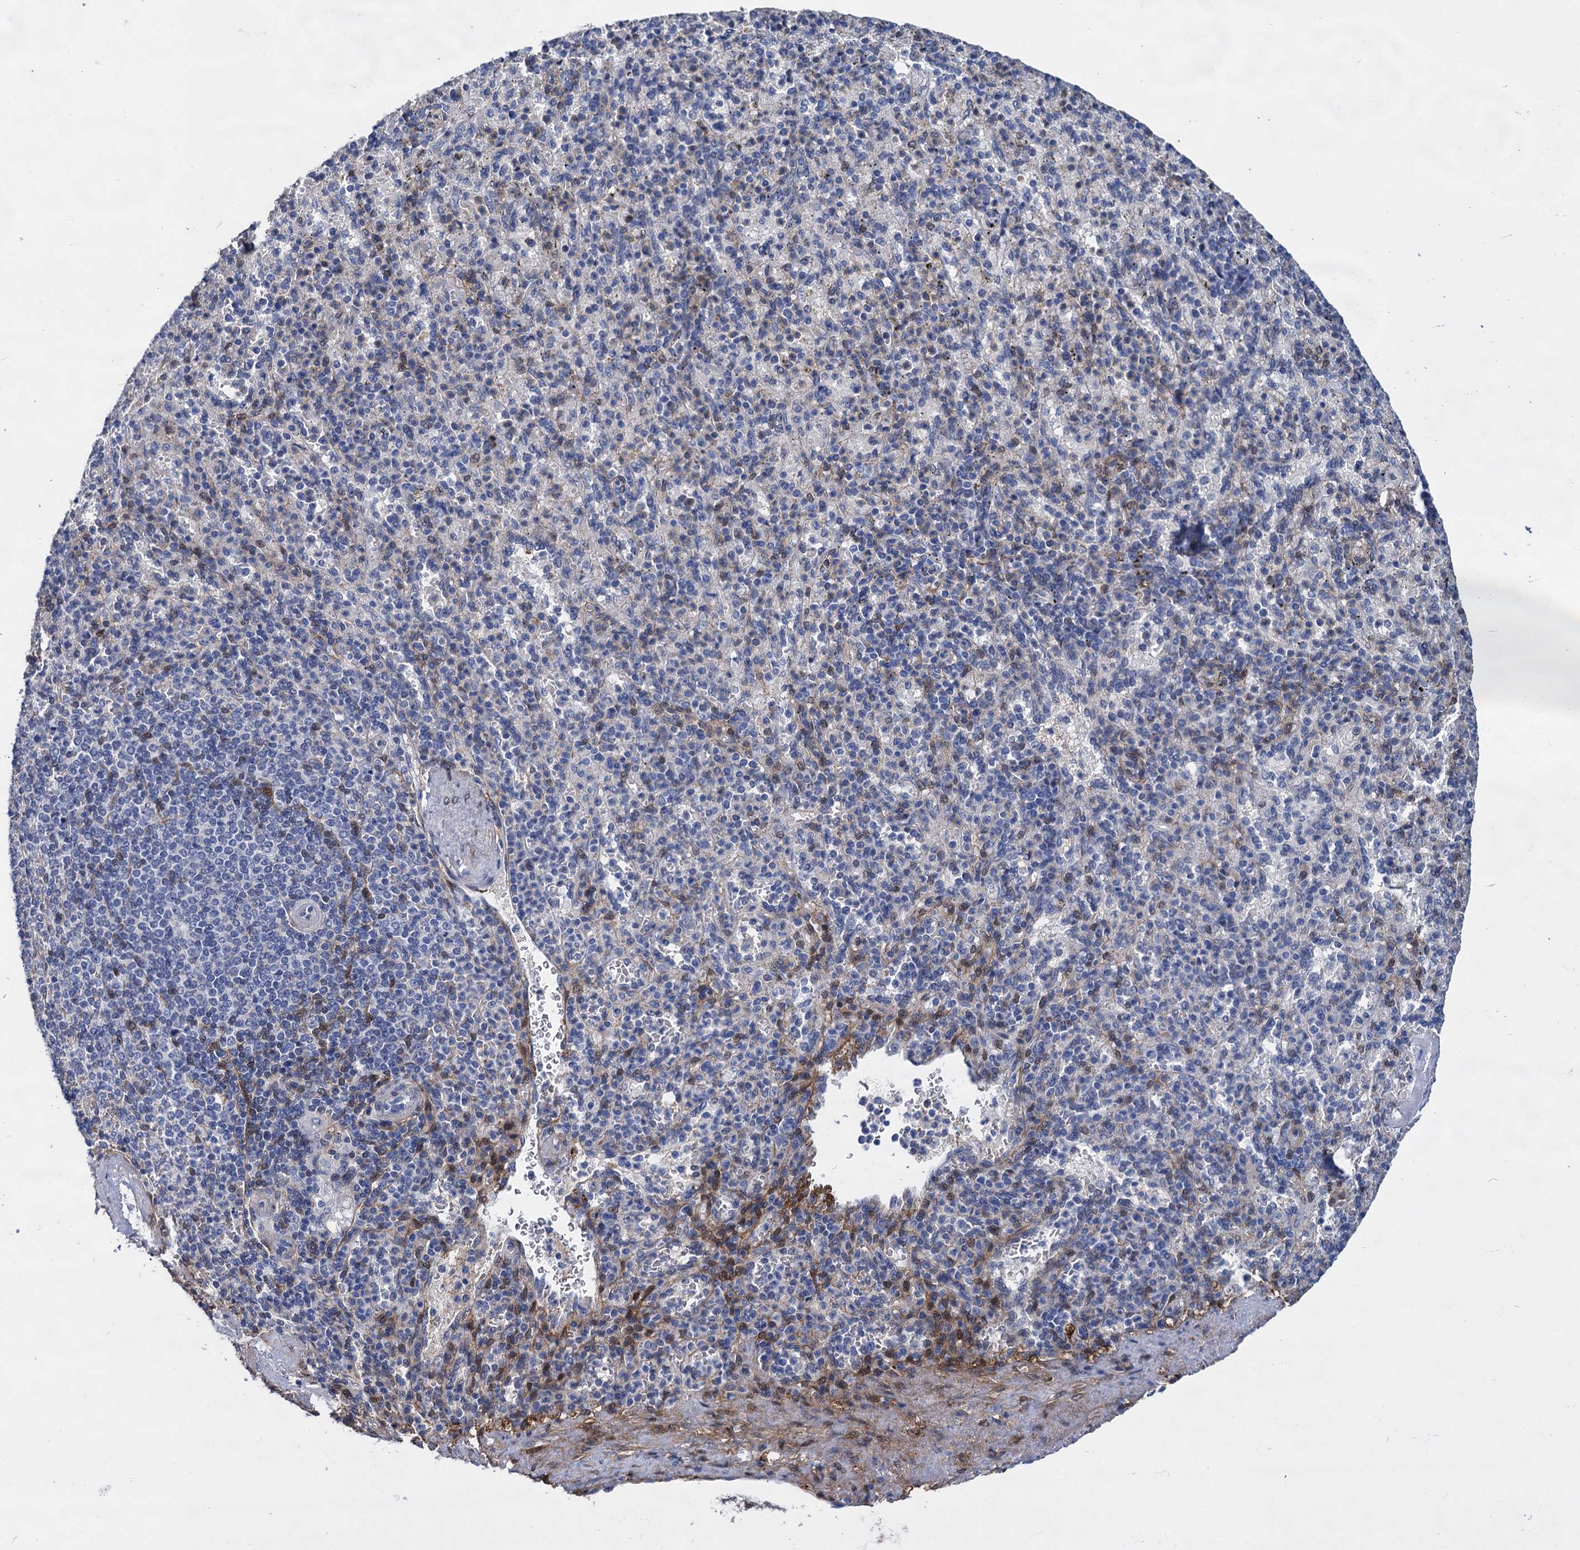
{"staining": {"intensity": "negative", "quantity": "none", "location": "none"}, "tissue": "spleen", "cell_type": "Cells in red pulp", "image_type": "normal", "snomed": [{"axis": "morphology", "description": "Normal tissue, NOS"}, {"axis": "topography", "description": "Spleen"}], "caption": "Histopathology image shows no significant protein staining in cells in red pulp of unremarkable spleen. The staining was performed using DAB to visualize the protein expression in brown, while the nuclei were stained in blue with hematoxylin (Magnification: 20x).", "gene": "GSTM3", "patient": {"sex": "female", "age": 74}}